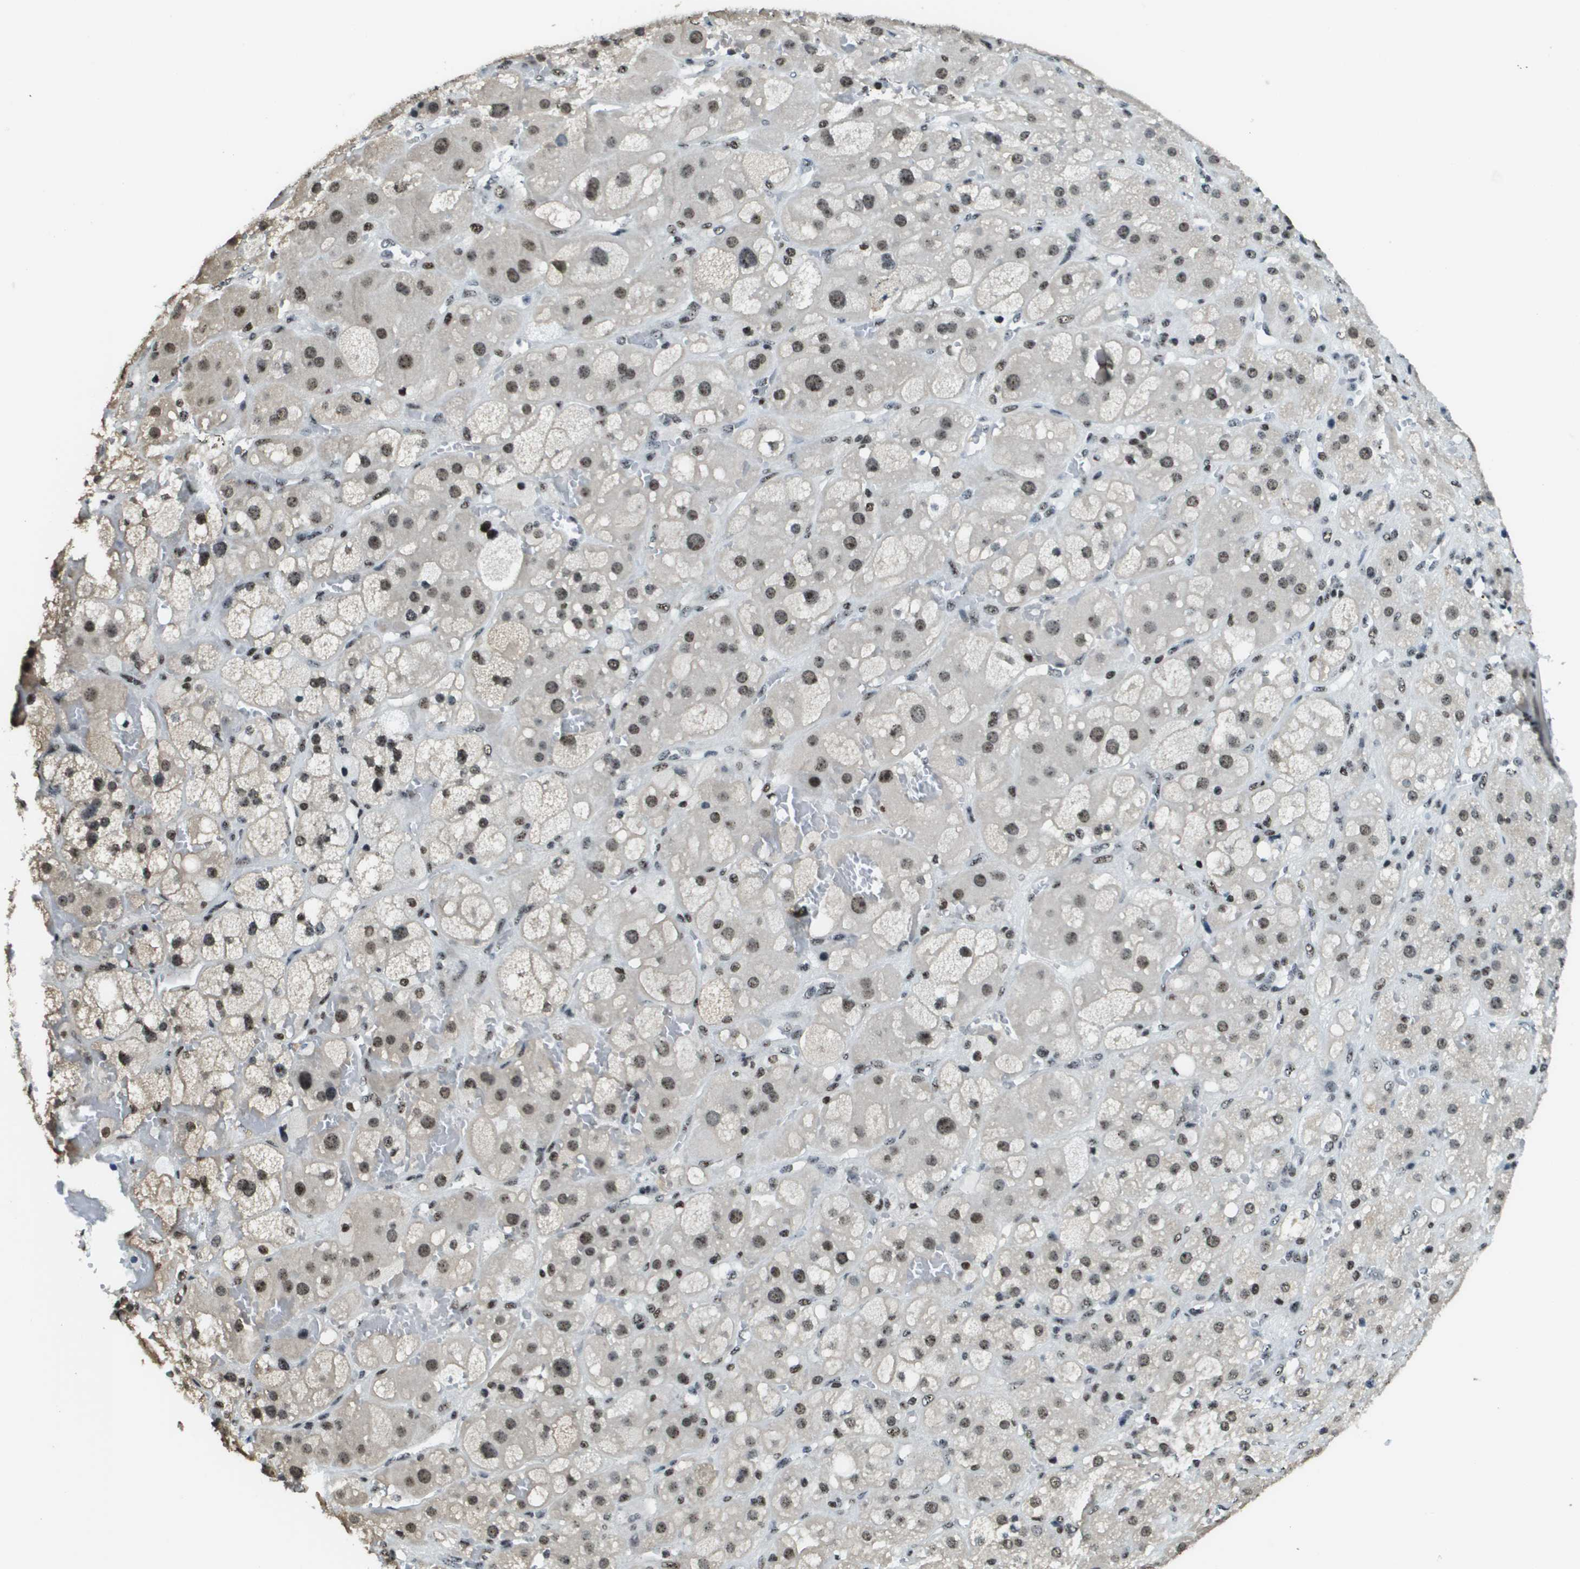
{"staining": {"intensity": "strong", "quantity": ">75%", "location": "nuclear"}, "tissue": "adrenal gland", "cell_type": "Glandular cells", "image_type": "normal", "snomed": [{"axis": "morphology", "description": "Normal tissue, NOS"}, {"axis": "topography", "description": "Adrenal gland"}], "caption": "DAB (3,3'-diaminobenzidine) immunohistochemical staining of unremarkable adrenal gland exhibits strong nuclear protein staining in about >75% of glandular cells.", "gene": "SP100", "patient": {"sex": "female", "age": 47}}